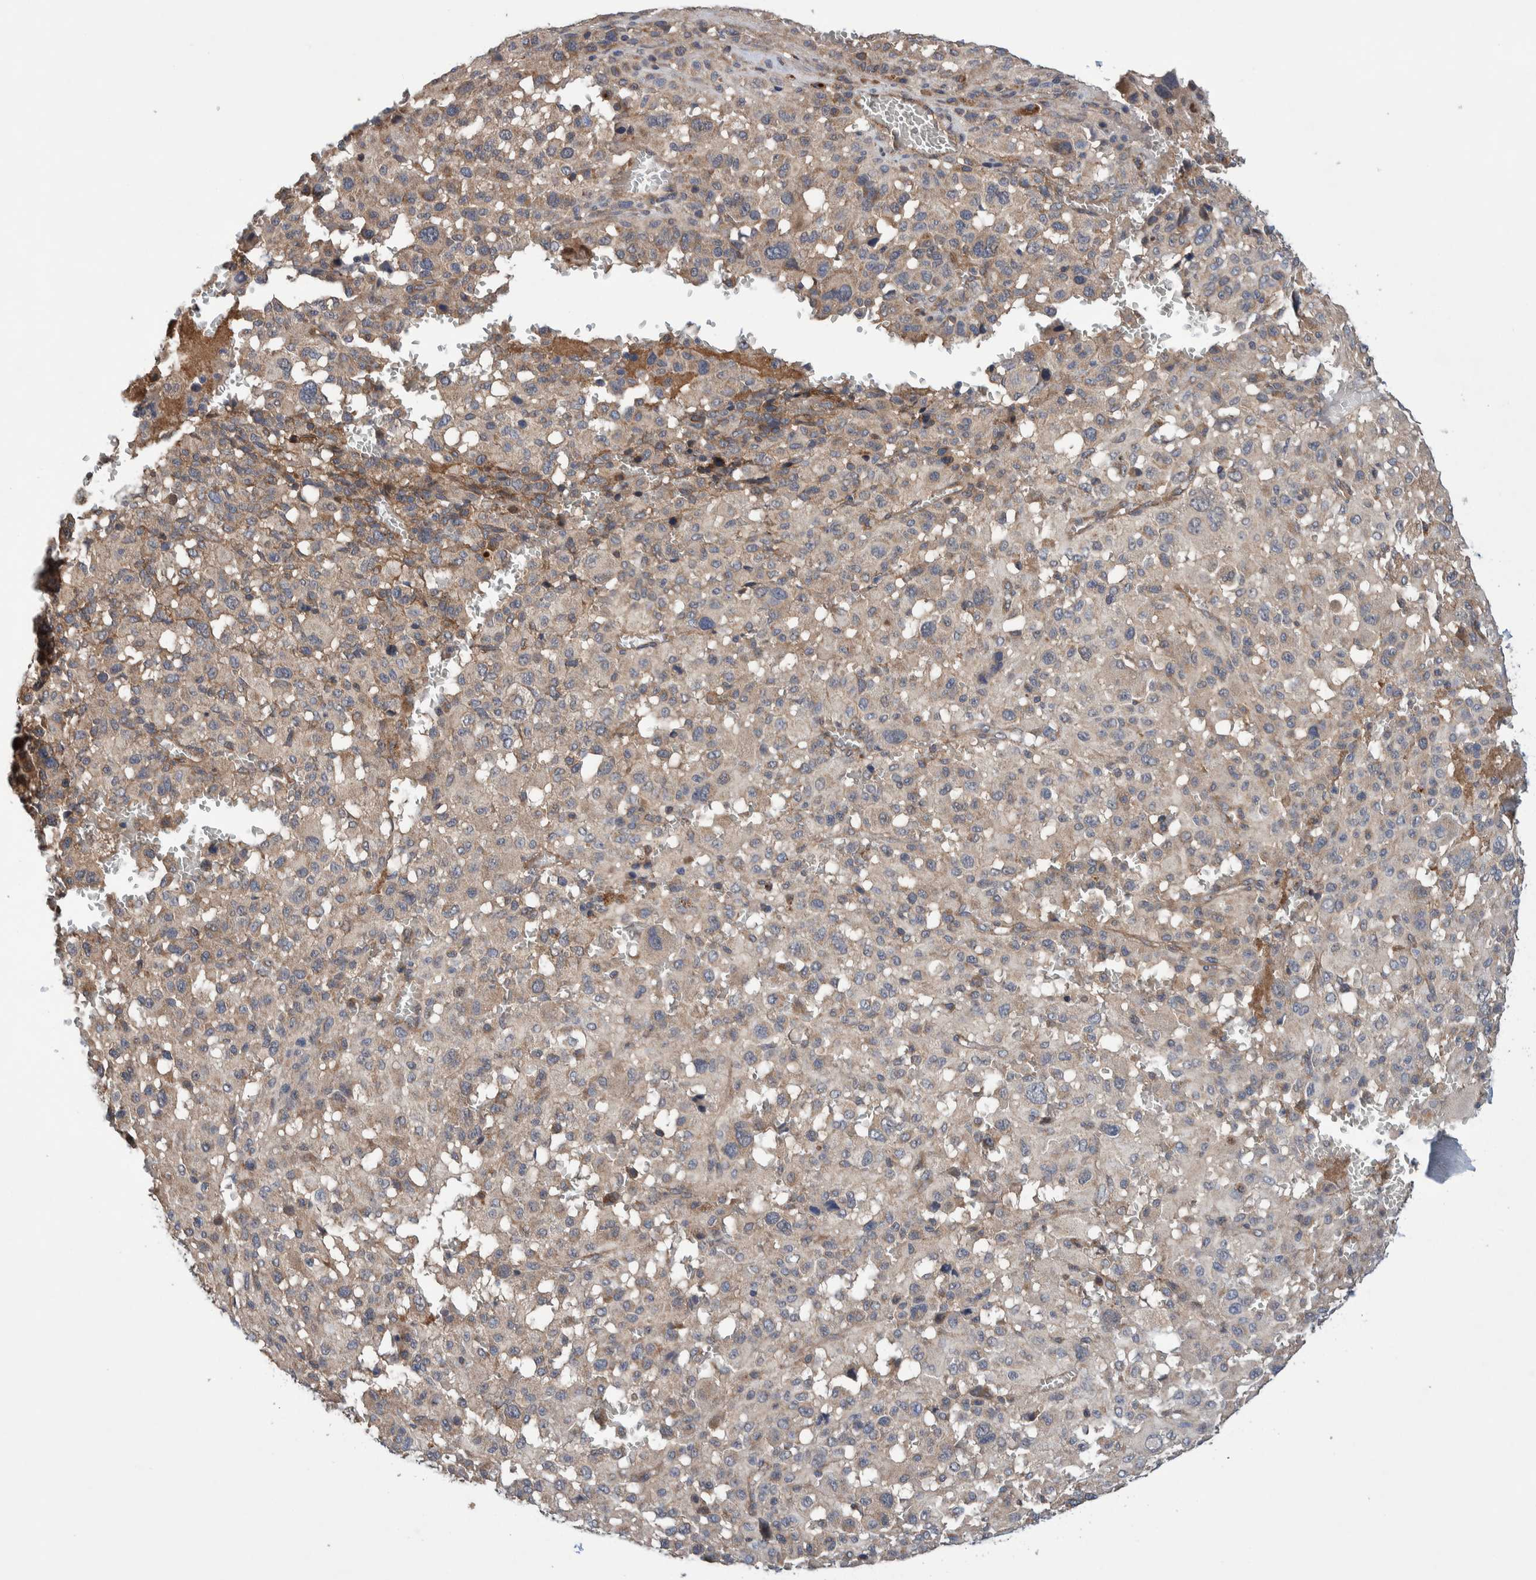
{"staining": {"intensity": "weak", "quantity": "<25%", "location": "cytoplasmic/membranous"}, "tissue": "melanoma", "cell_type": "Tumor cells", "image_type": "cancer", "snomed": [{"axis": "morphology", "description": "Malignant melanoma, Metastatic site"}, {"axis": "topography", "description": "Skin"}], "caption": "The micrograph reveals no staining of tumor cells in malignant melanoma (metastatic site).", "gene": "PIK3R6", "patient": {"sex": "female", "age": 74}}